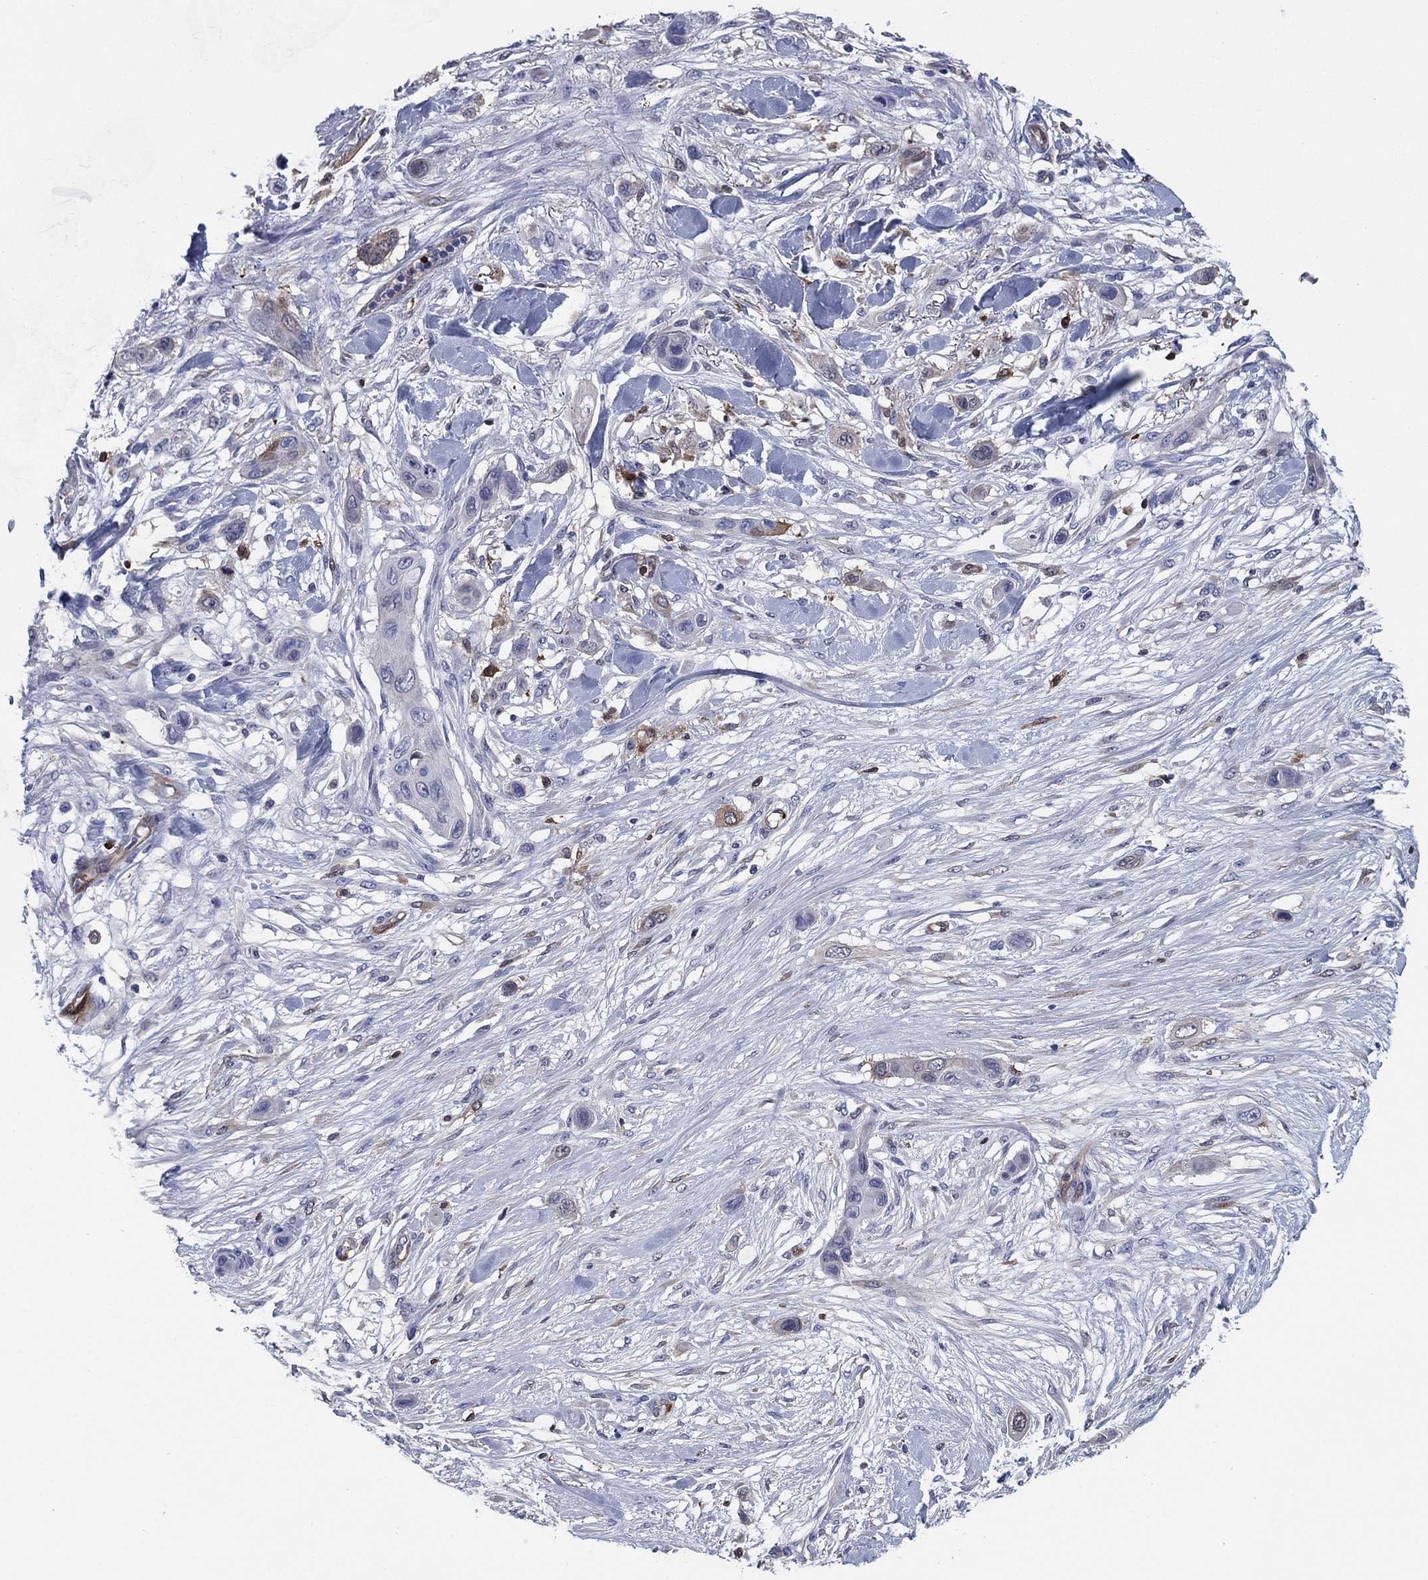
{"staining": {"intensity": "negative", "quantity": "none", "location": "none"}, "tissue": "skin cancer", "cell_type": "Tumor cells", "image_type": "cancer", "snomed": [{"axis": "morphology", "description": "Squamous cell carcinoma, NOS"}, {"axis": "topography", "description": "Skin"}], "caption": "Photomicrograph shows no significant protein positivity in tumor cells of skin cancer (squamous cell carcinoma).", "gene": "STMN1", "patient": {"sex": "male", "age": 79}}